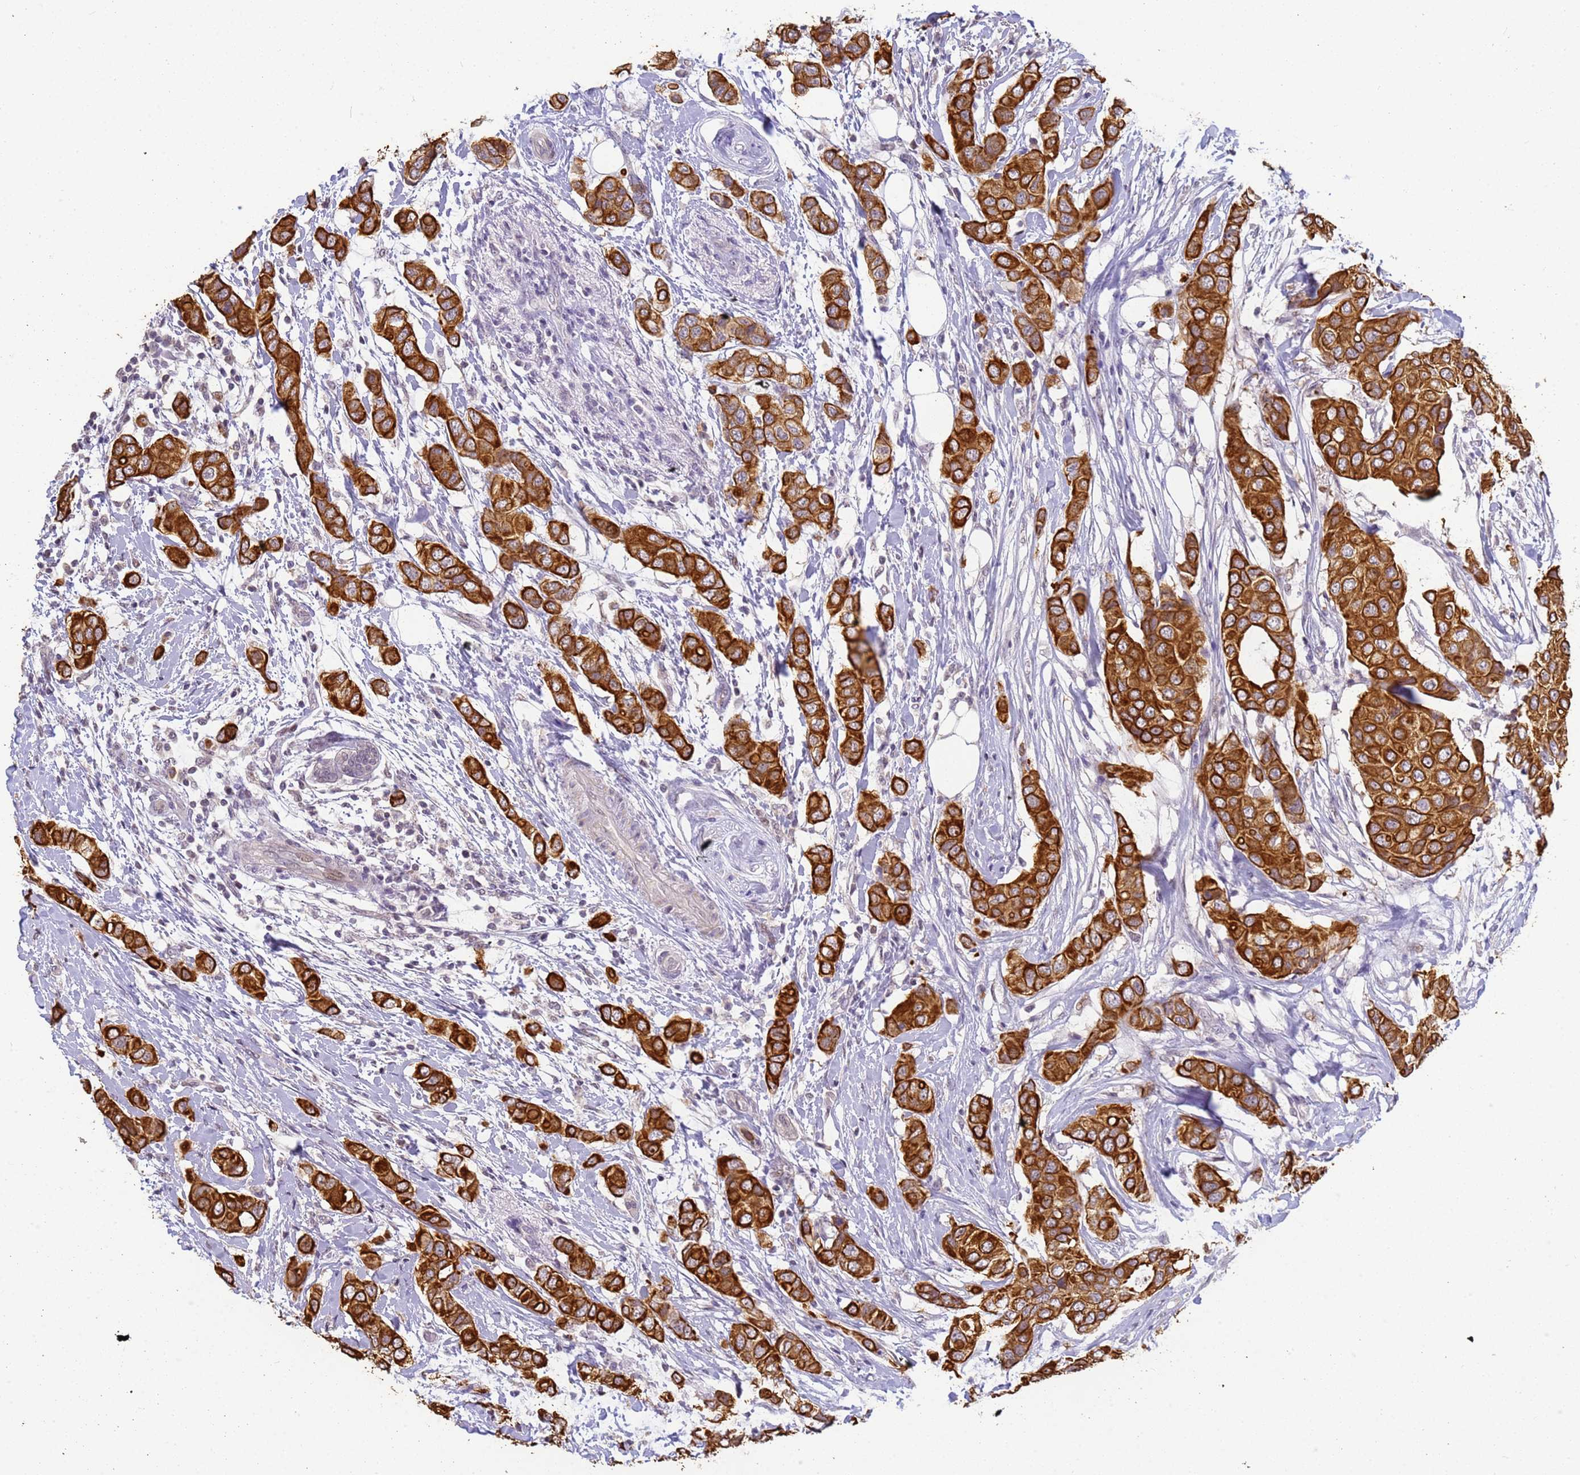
{"staining": {"intensity": "strong", "quantity": ">75%", "location": "cytoplasmic/membranous"}, "tissue": "breast cancer", "cell_type": "Tumor cells", "image_type": "cancer", "snomed": [{"axis": "morphology", "description": "Lobular carcinoma"}, {"axis": "topography", "description": "Breast"}], "caption": "Immunohistochemical staining of human breast lobular carcinoma displays strong cytoplasmic/membranous protein expression in about >75% of tumor cells.", "gene": "VWA3A", "patient": {"sex": "female", "age": 51}}